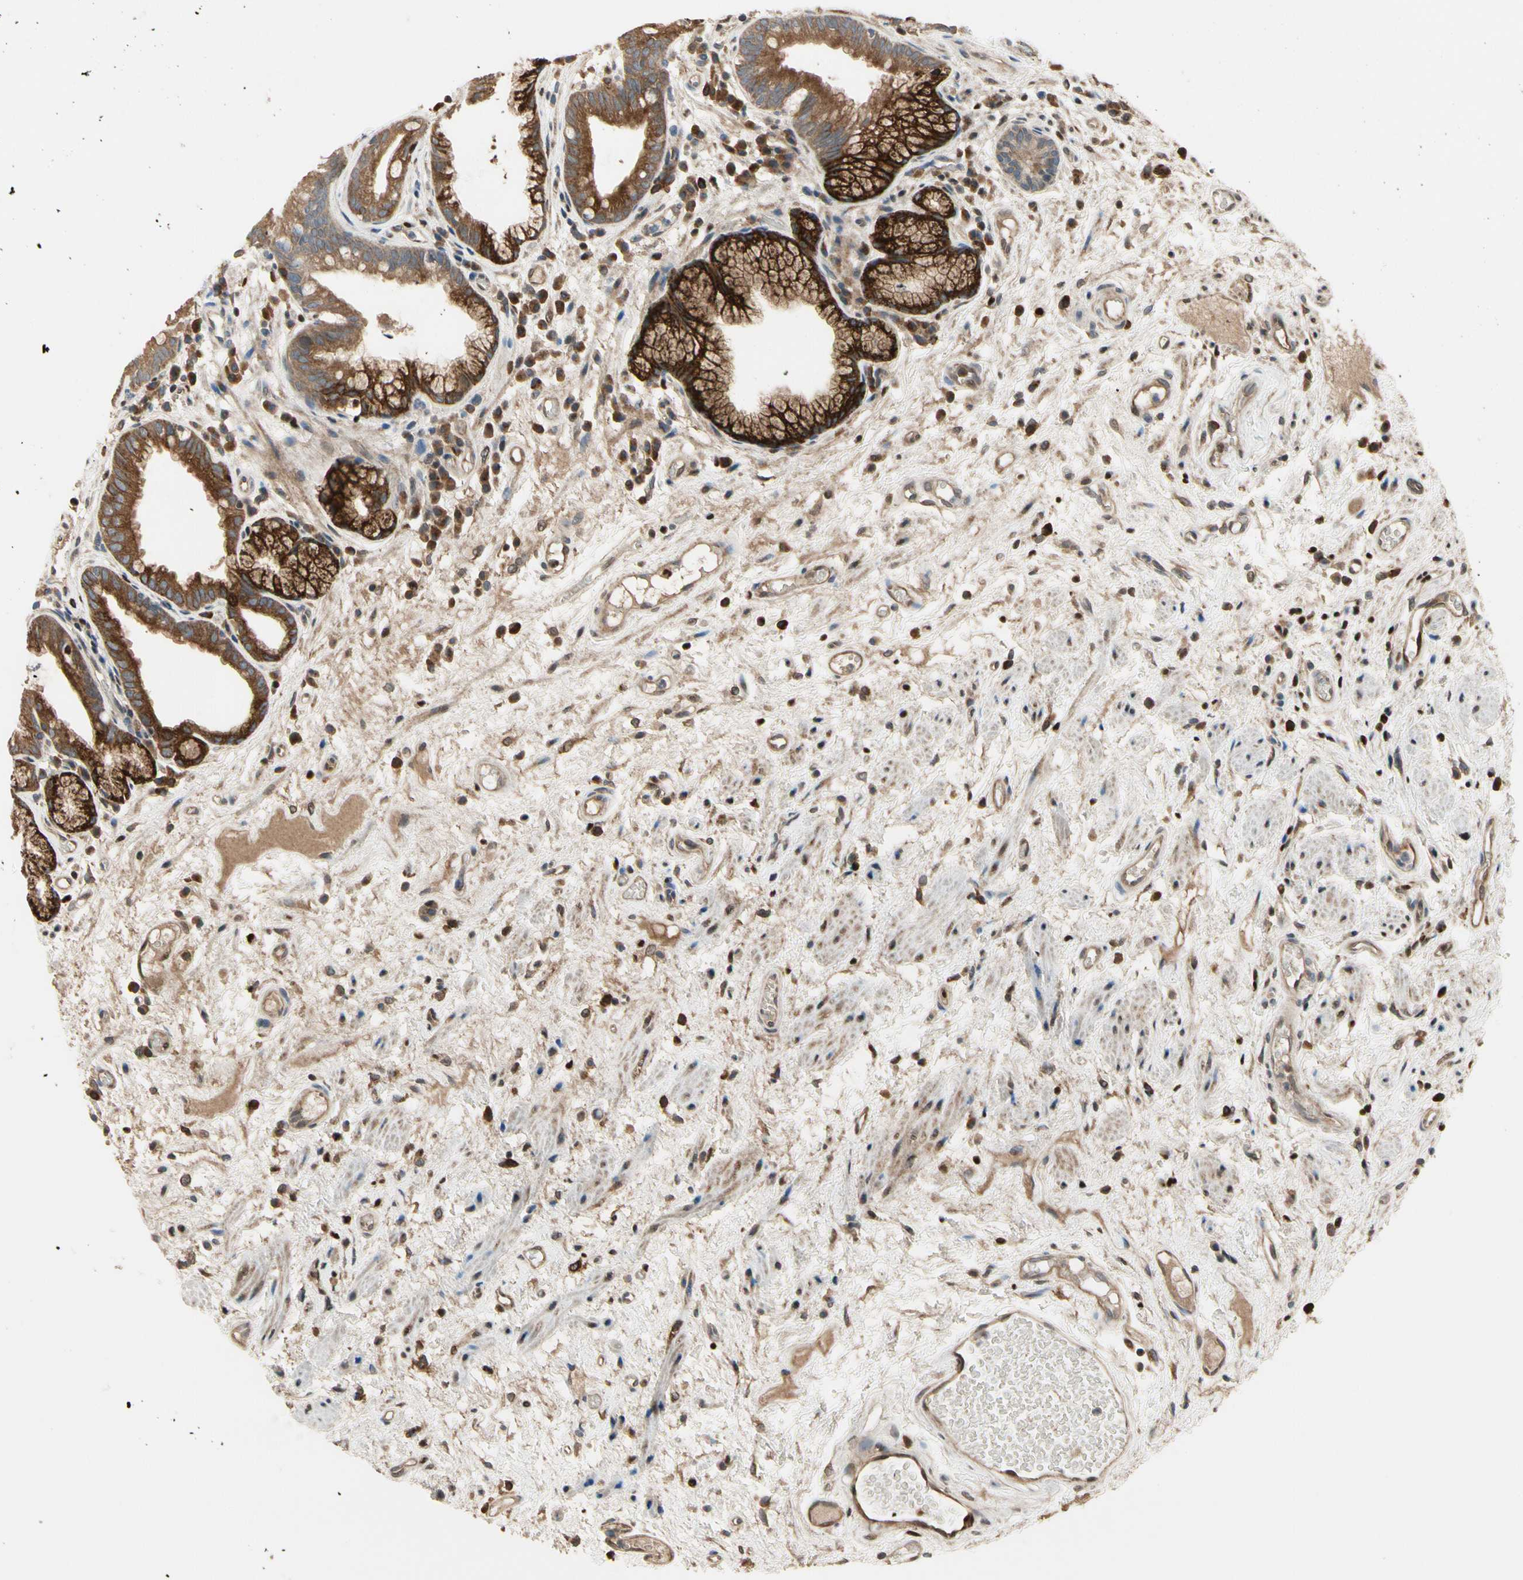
{"staining": {"intensity": "strong", "quantity": ">75%", "location": "cytoplasmic/membranous"}, "tissue": "stomach", "cell_type": "Glandular cells", "image_type": "normal", "snomed": [{"axis": "morphology", "description": "Normal tissue, NOS"}, {"axis": "topography", "description": "Stomach, upper"}], "caption": "Stomach stained with DAB (3,3'-diaminobenzidine) immunohistochemistry demonstrates high levels of strong cytoplasmic/membranous staining in about >75% of glandular cells.", "gene": "CGREF1", "patient": {"sex": "male", "age": 72}}